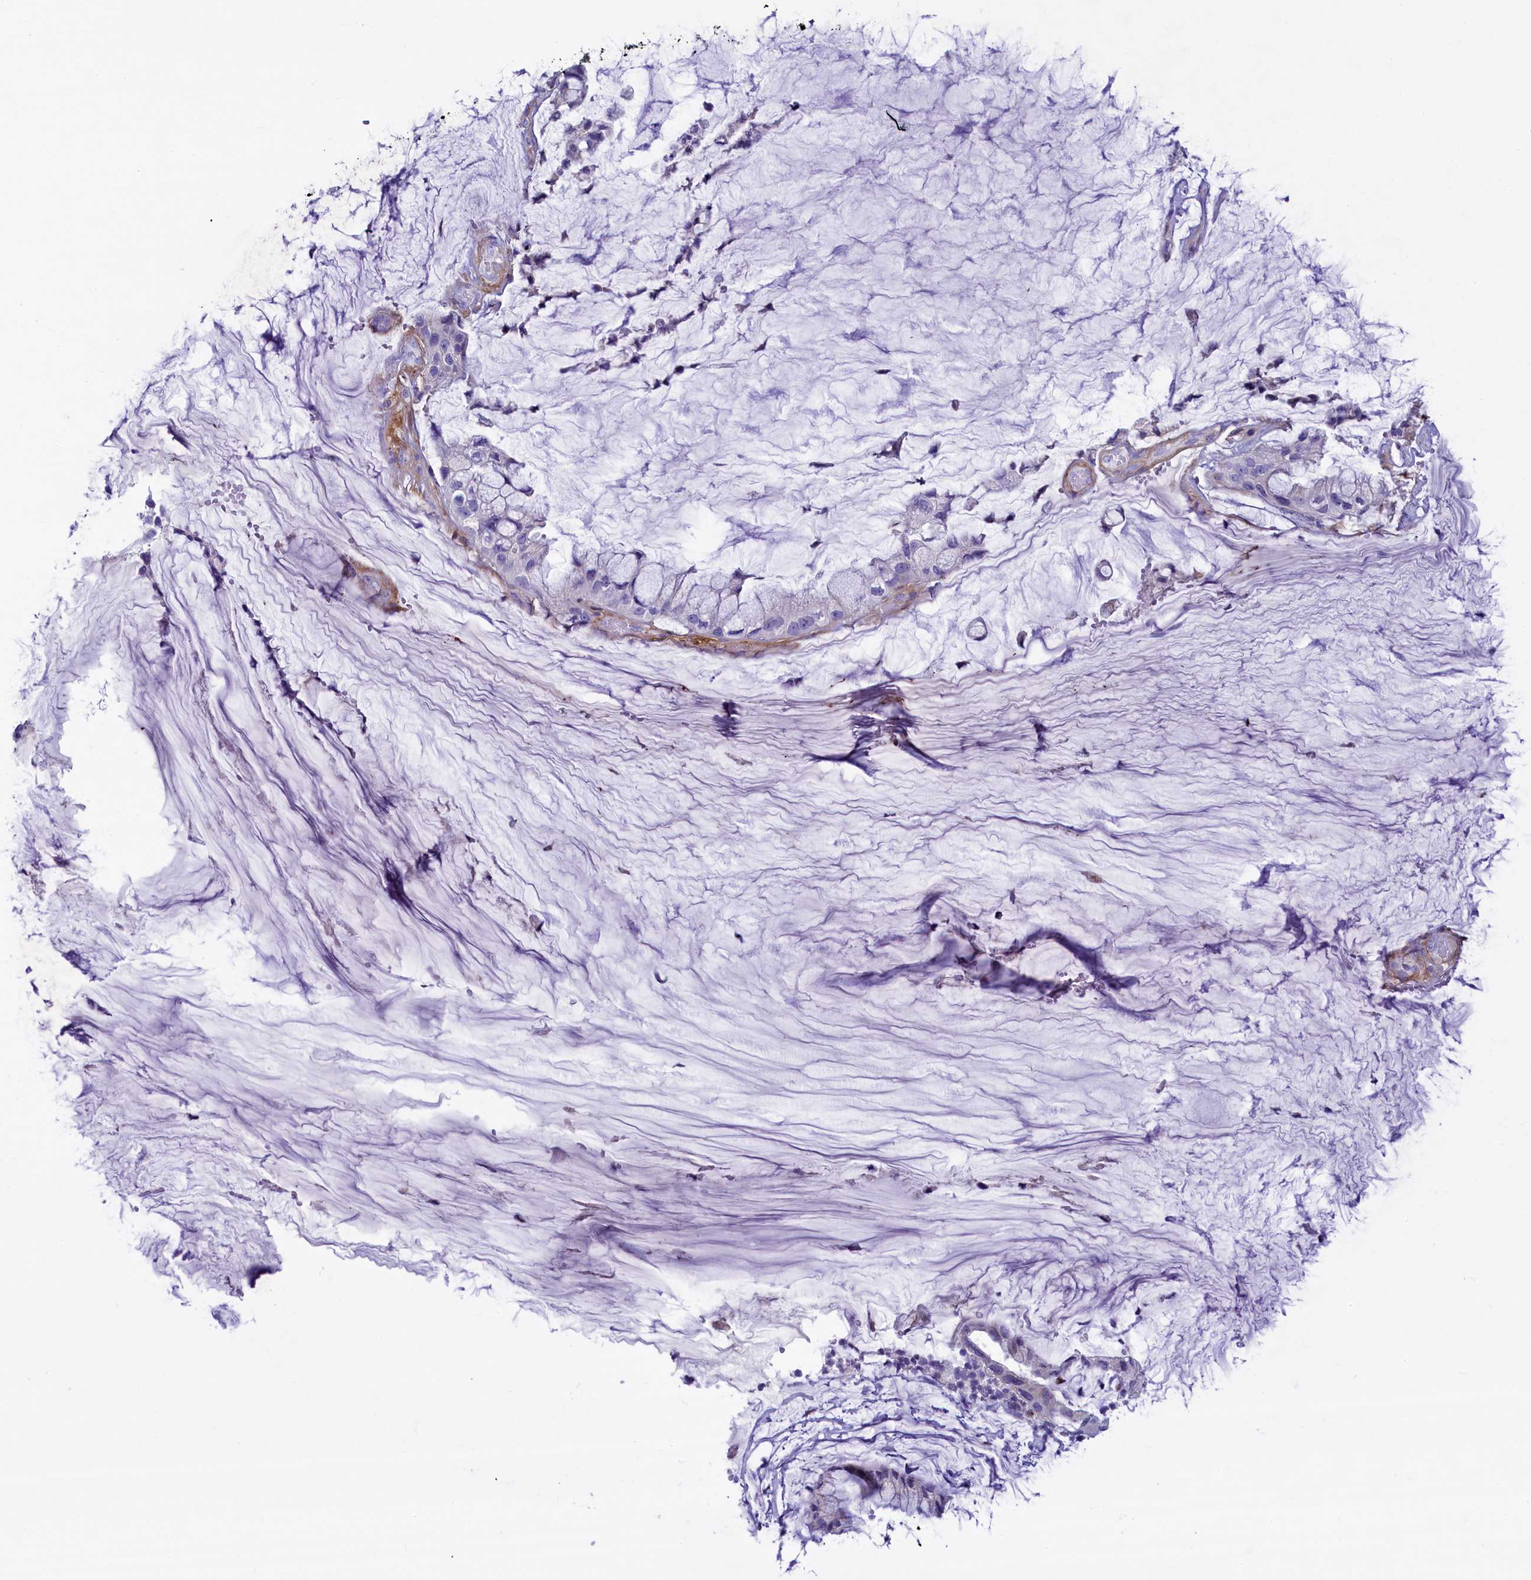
{"staining": {"intensity": "negative", "quantity": "none", "location": "none"}, "tissue": "ovarian cancer", "cell_type": "Tumor cells", "image_type": "cancer", "snomed": [{"axis": "morphology", "description": "Cystadenocarcinoma, mucinous, NOS"}, {"axis": "topography", "description": "Ovary"}], "caption": "This histopathology image is of ovarian cancer (mucinous cystadenocarcinoma) stained with IHC to label a protein in brown with the nuclei are counter-stained blue. There is no expression in tumor cells.", "gene": "LOXL1", "patient": {"sex": "female", "age": 39}}